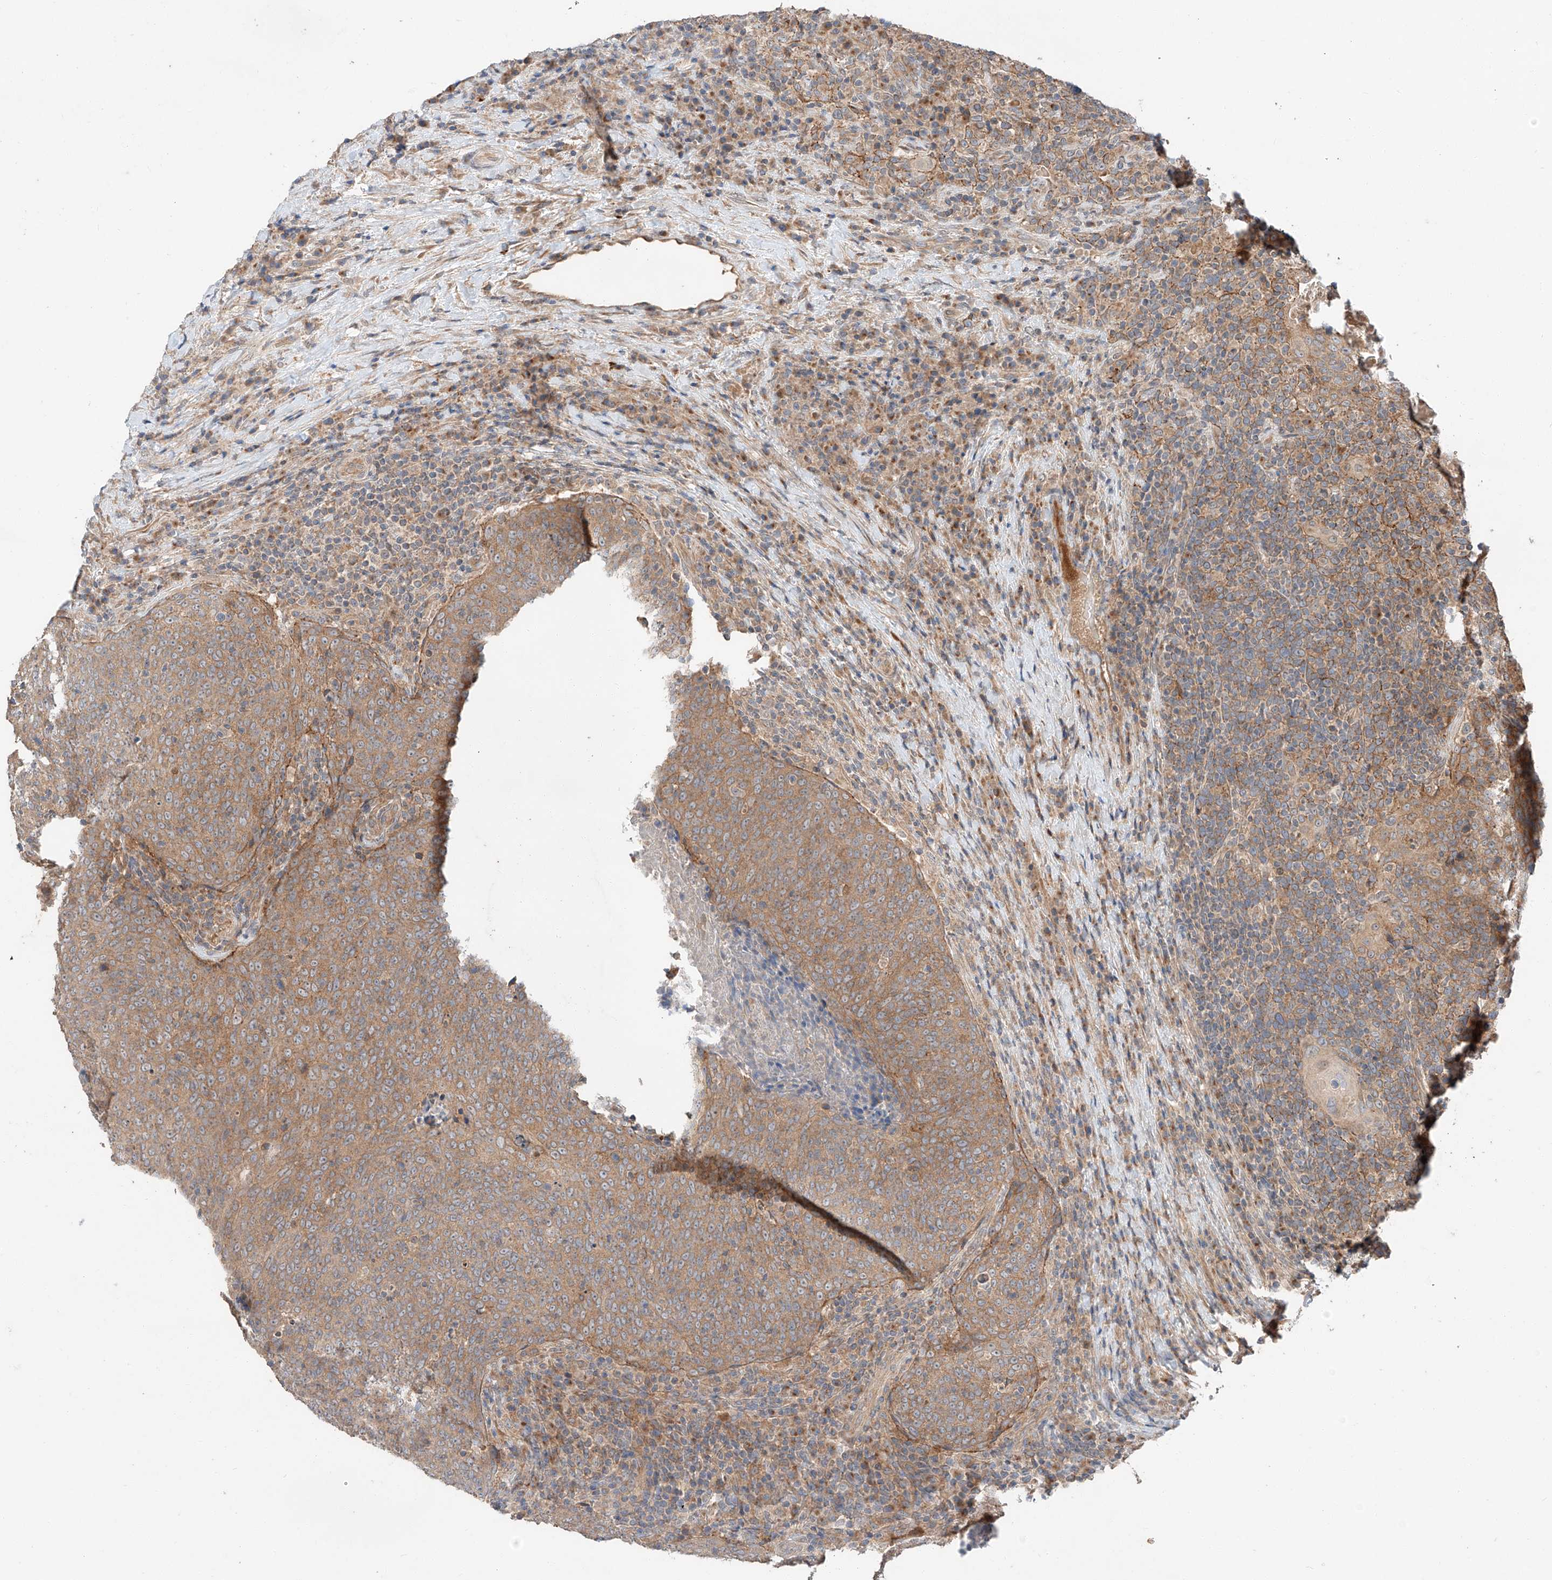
{"staining": {"intensity": "moderate", "quantity": ">75%", "location": "cytoplasmic/membranous"}, "tissue": "head and neck cancer", "cell_type": "Tumor cells", "image_type": "cancer", "snomed": [{"axis": "morphology", "description": "Squamous cell carcinoma, NOS"}, {"axis": "morphology", "description": "Squamous cell carcinoma, metastatic, NOS"}, {"axis": "topography", "description": "Lymph node"}, {"axis": "topography", "description": "Head-Neck"}], "caption": "Human squamous cell carcinoma (head and neck) stained with a protein marker shows moderate staining in tumor cells.", "gene": "XPNPEP1", "patient": {"sex": "male", "age": 62}}